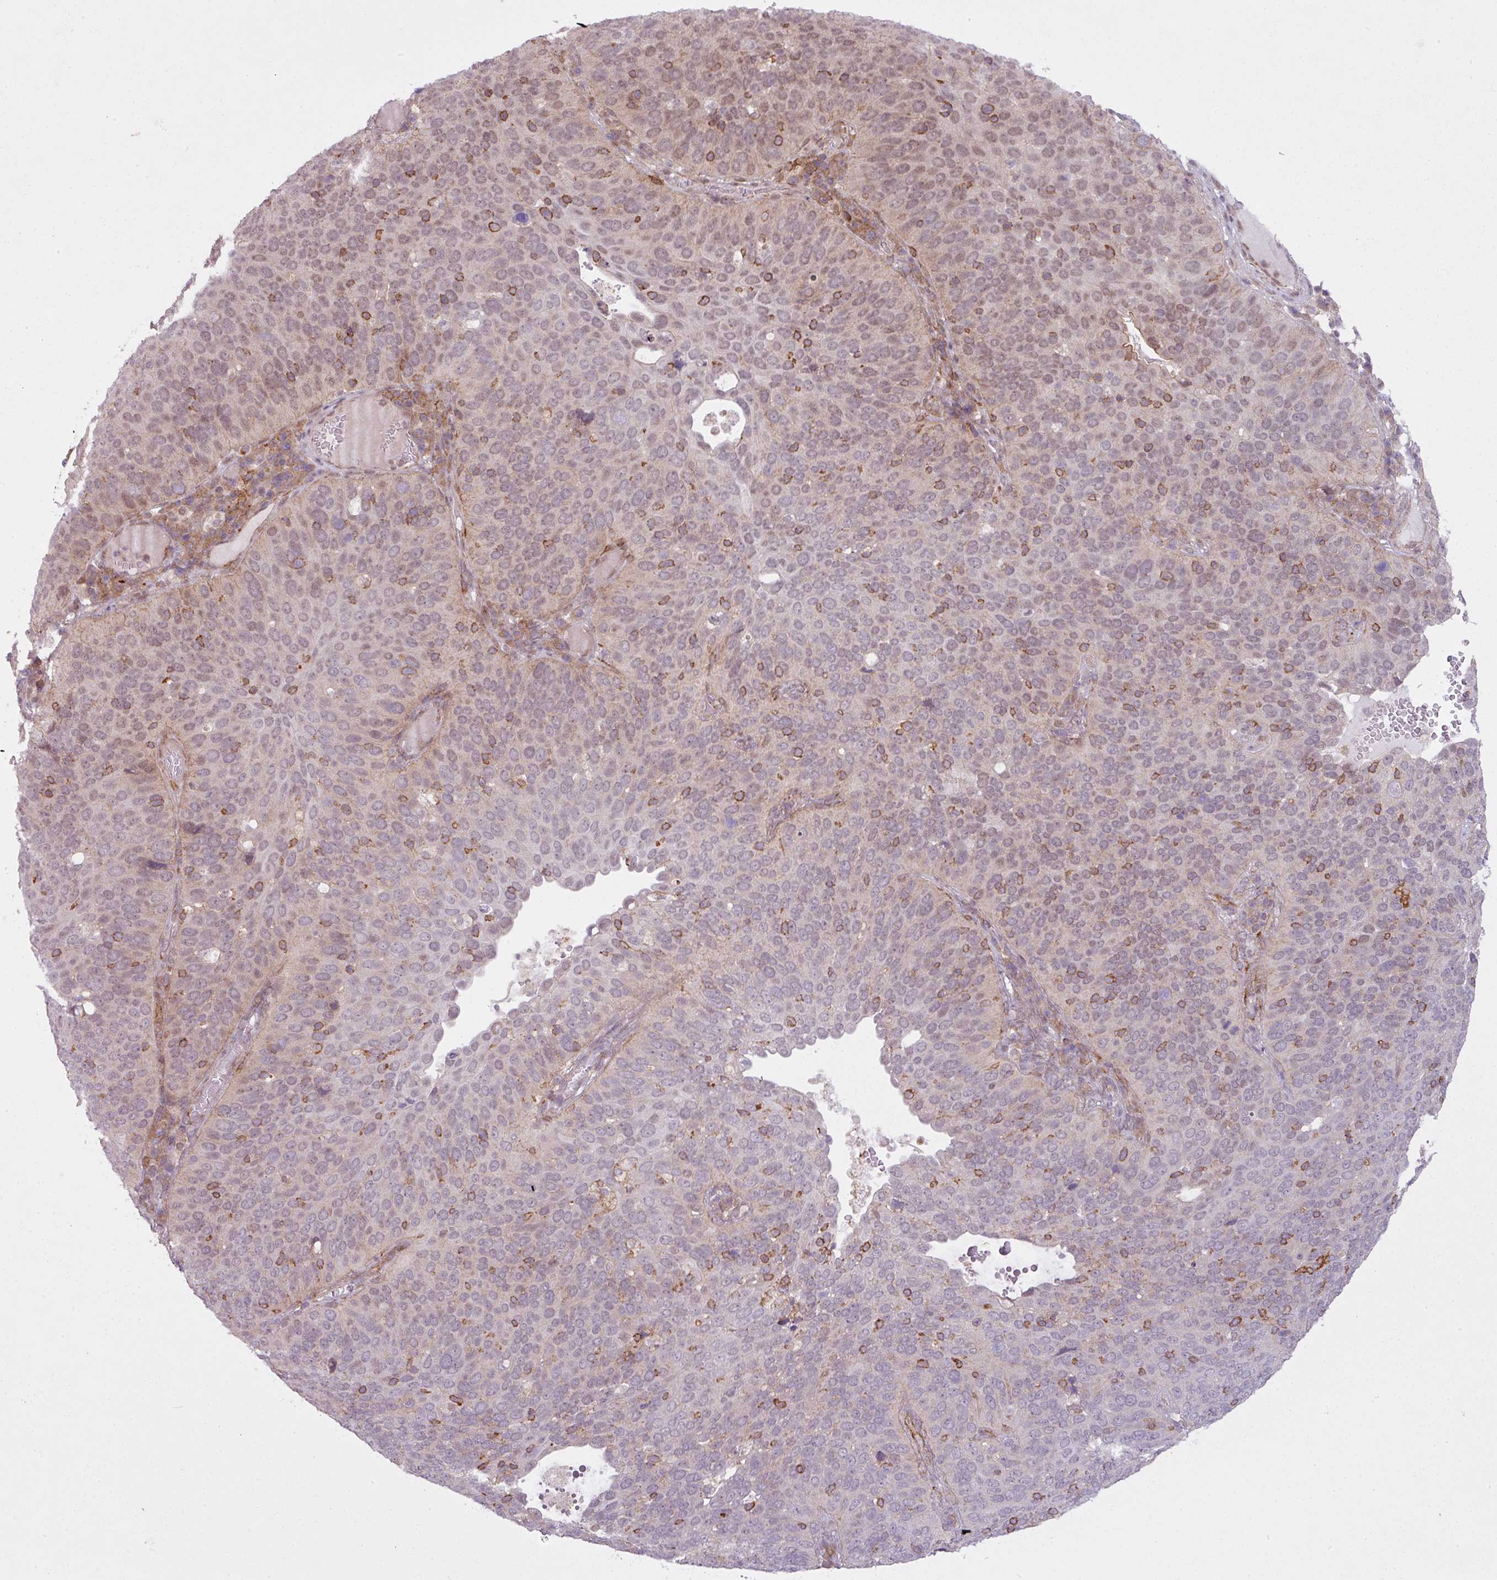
{"staining": {"intensity": "negative", "quantity": "none", "location": "none"}, "tissue": "cervical cancer", "cell_type": "Tumor cells", "image_type": "cancer", "snomed": [{"axis": "morphology", "description": "Squamous cell carcinoma, NOS"}, {"axis": "topography", "description": "Cervix"}], "caption": "A histopathology image of human cervical cancer is negative for staining in tumor cells. Nuclei are stained in blue.", "gene": "ZC2HC1C", "patient": {"sex": "female", "age": 36}}